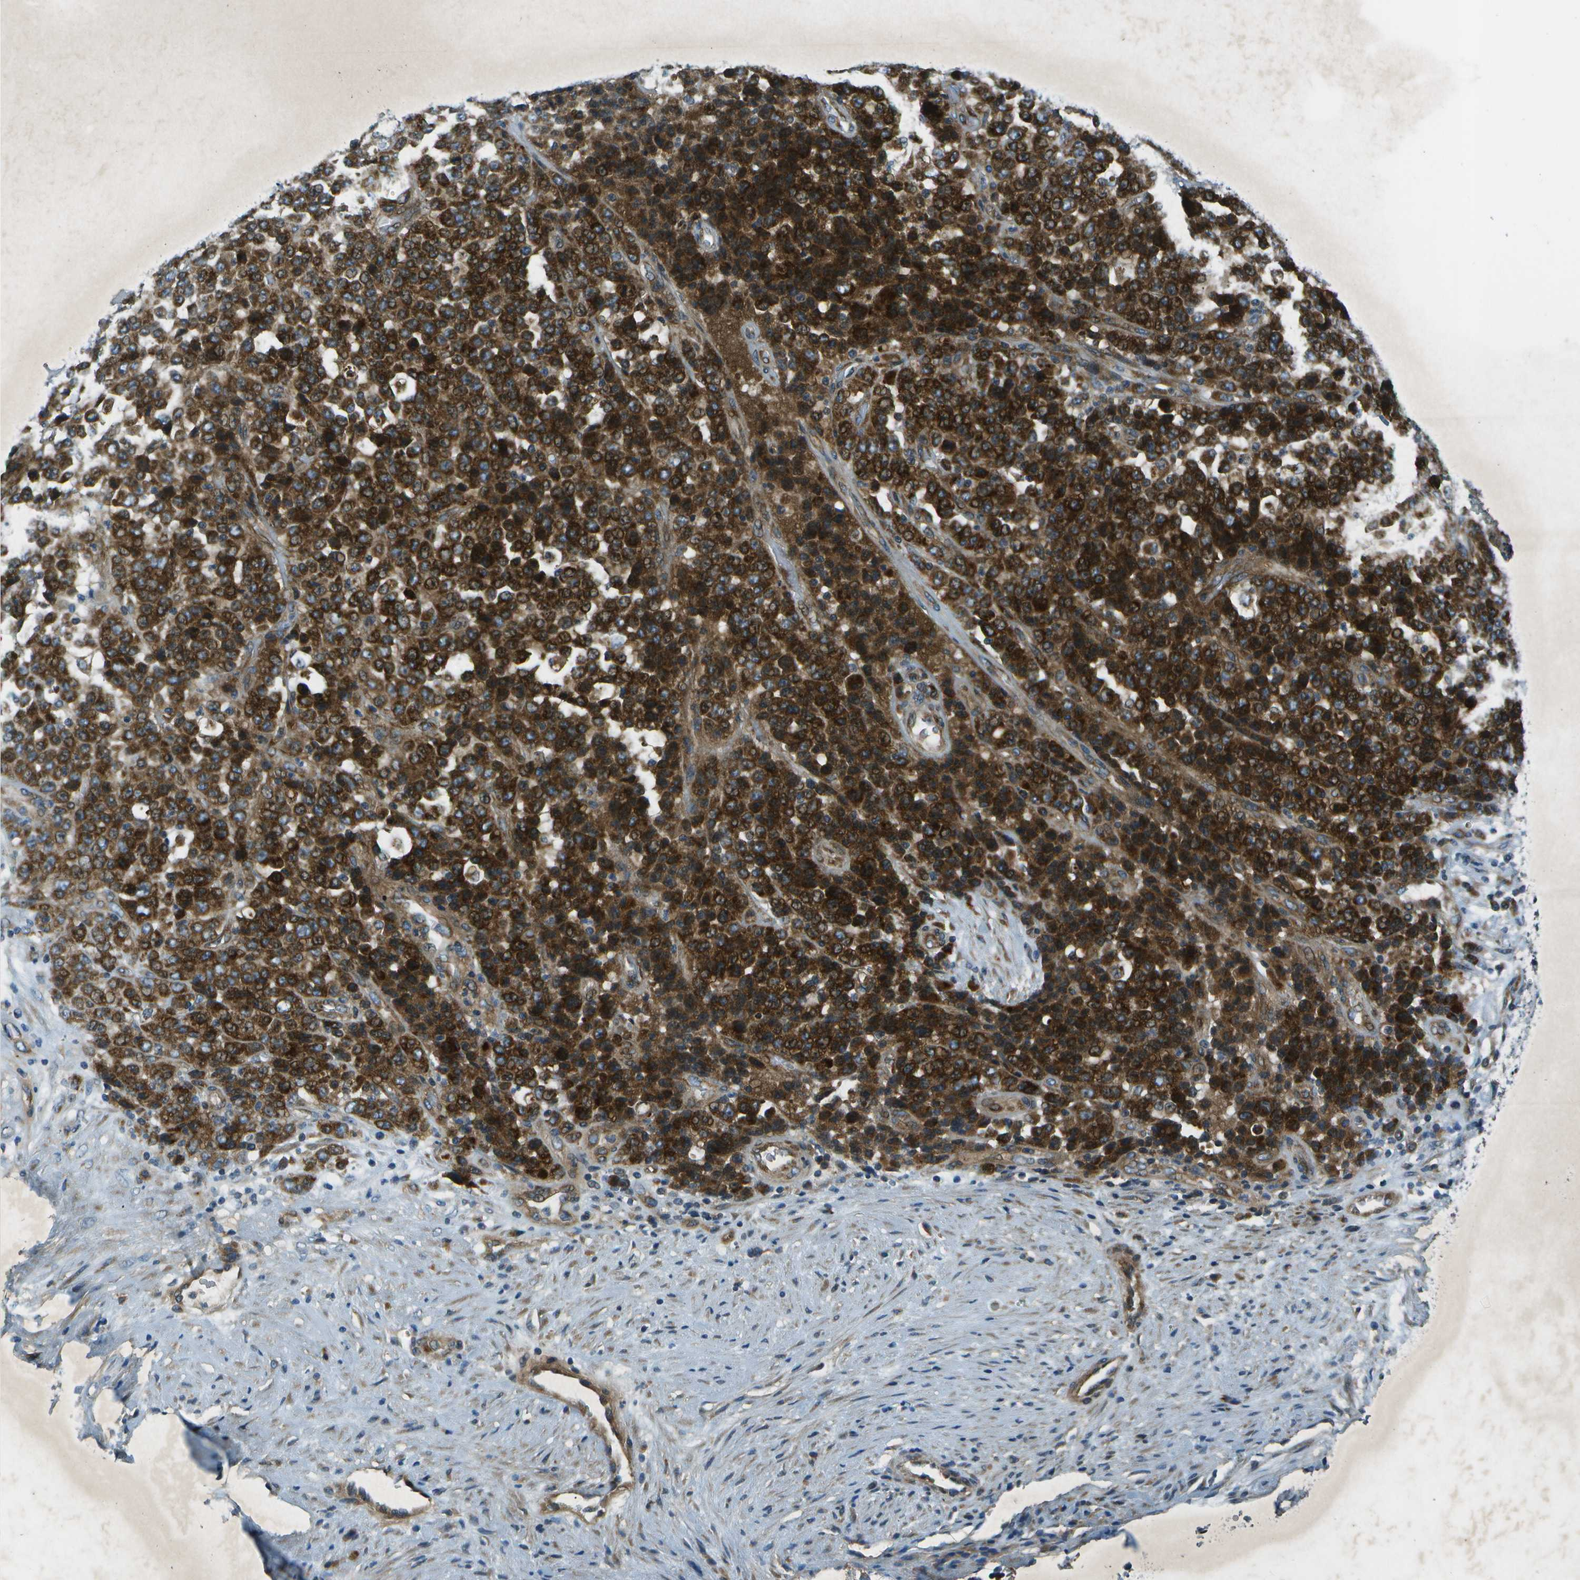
{"staining": {"intensity": "strong", "quantity": ">75%", "location": "cytoplasmic/membranous"}, "tissue": "stomach cancer", "cell_type": "Tumor cells", "image_type": "cancer", "snomed": [{"axis": "morphology", "description": "Adenocarcinoma, NOS"}, {"axis": "topography", "description": "Stomach"}], "caption": "About >75% of tumor cells in adenocarcinoma (stomach) show strong cytoplasmic/membranous protein positivity as visualized by brown immunohistochemical staining.", "gene": "PXYLP1", "patient": {"sex": "female", "age": 73}}